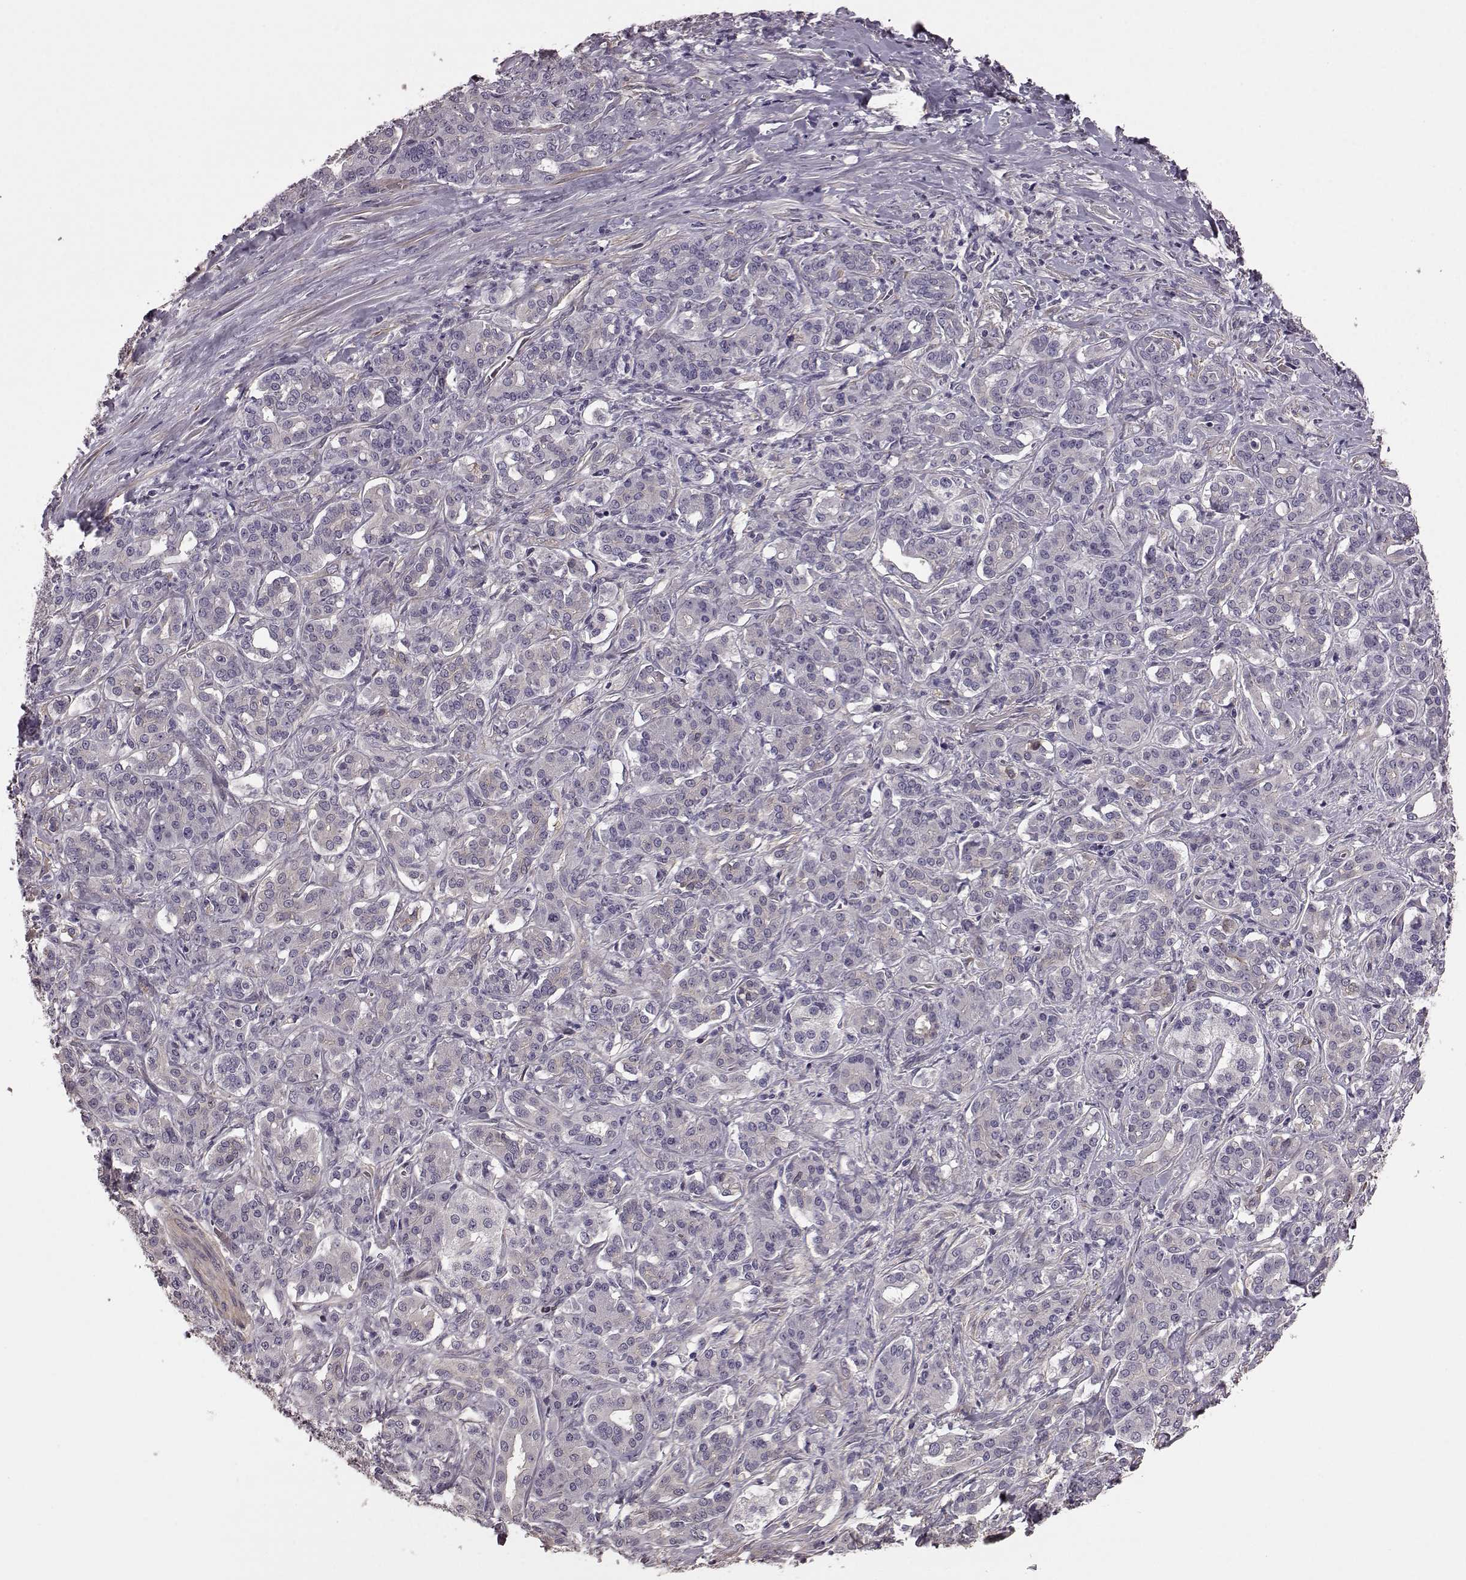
{"staining": {"intensity": "negative", "quantity": "none", "location": "none"}, "tissue": "pancreatic cancer", "cell_type": "Tumor cells", "image_type": "cancer", "snomed": [{"axis": "morphology", "description": "Normal tissue, NOS"}, {"axis": "morphology", "description": "Inflammation, NOS"}, {"axis": "morphology", "description": "Adenocarcinoma, NOS"}, {"axis": "topography", "description": "Pancreas"}], "caption": "Immunohistochemical staining of human pancreatic adenocarcinoma reveals no significant positivity in tumor cells. (DAB IHC visualized using brightfield microscopy, high magnification).", "gene": "GRK1", "patient": {"sex": "male", "age": 57}}